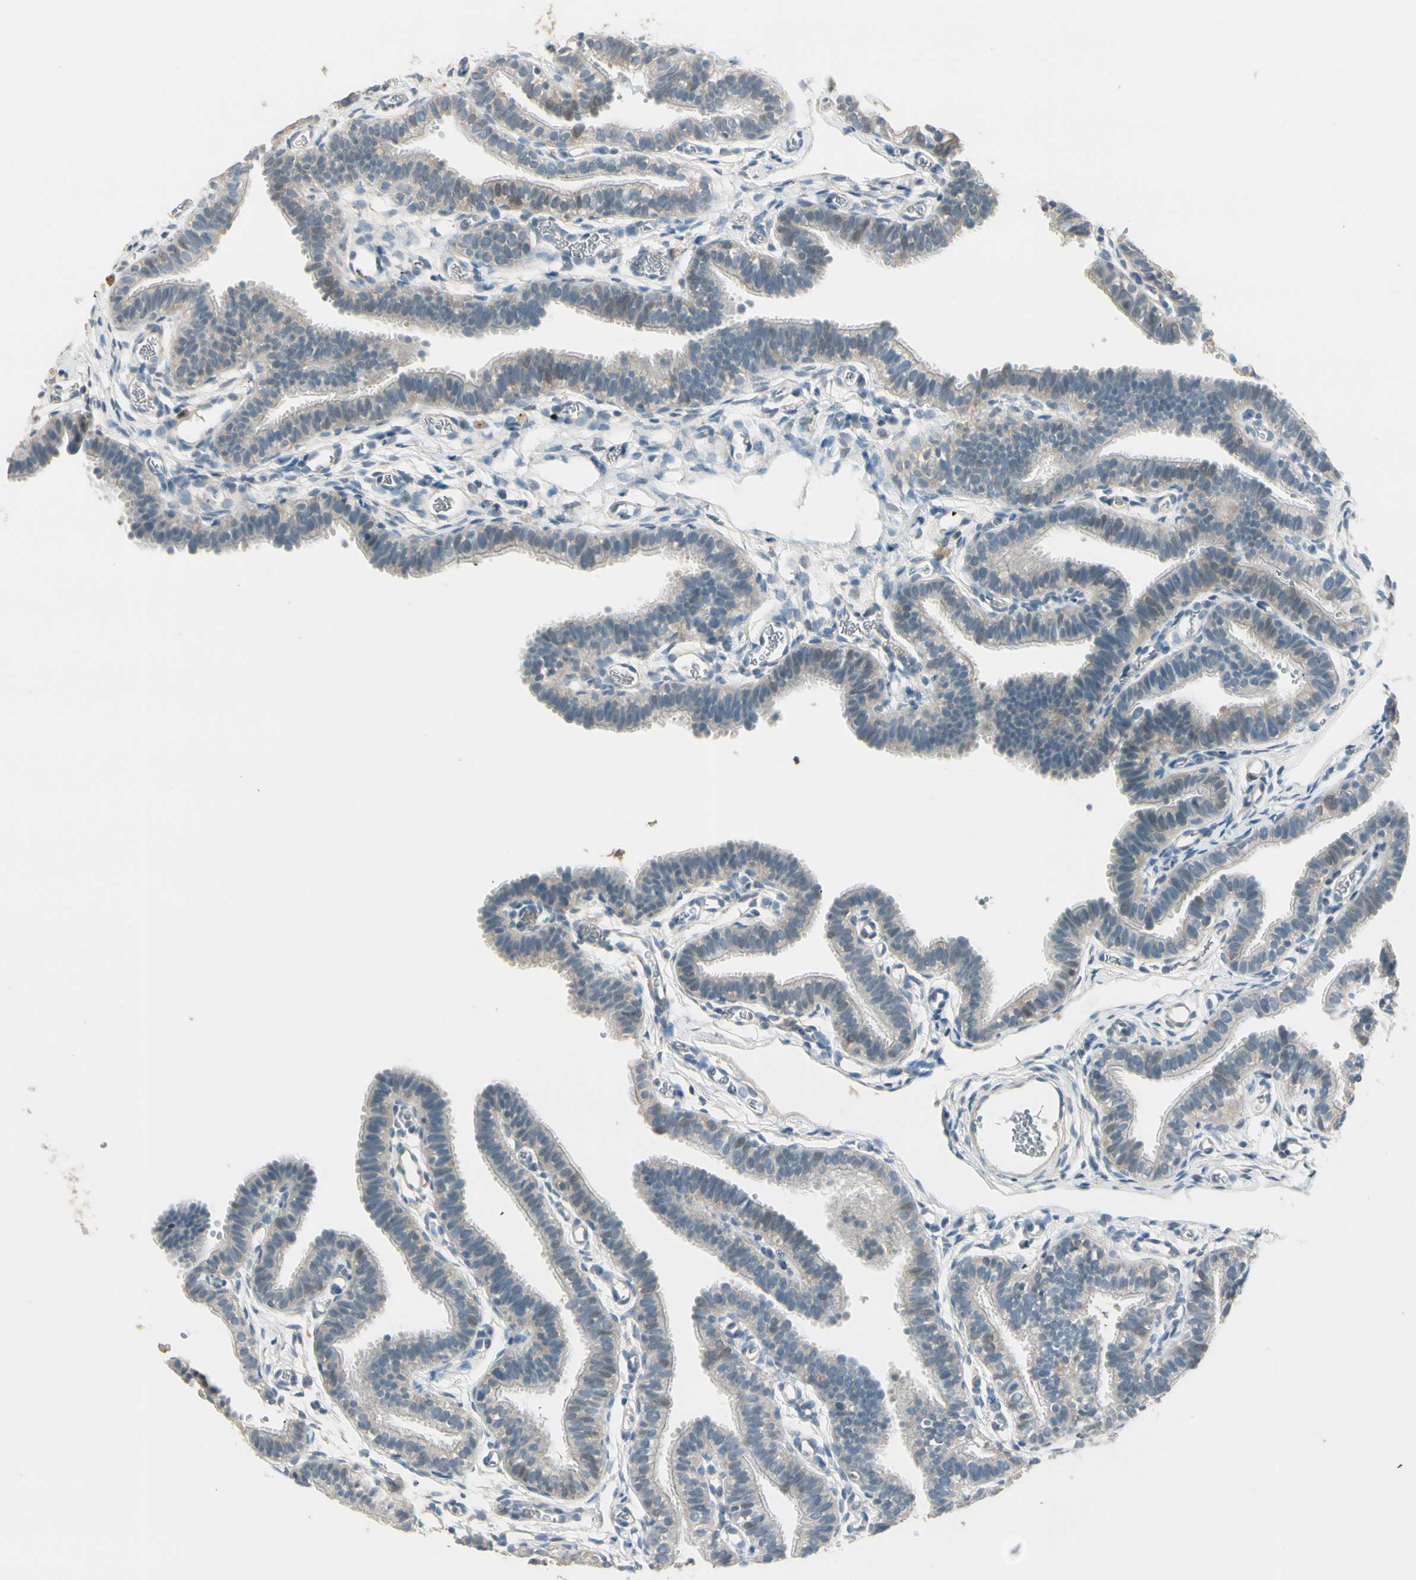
{"staining": {"intensity": "weak", "quantity": ">75%", "location": "cytoplasmic/membranous"}, "tissue": "fallopian tube", "cell_type": "Glandular cells", "image_type": "normal", "snomed": [{"axis": "morphology", "description": "Normal tissue, NOS"}, {"axis": "topography", "description": "Fallopian tube"}, {"axis": "topography", "description": "Placenta"}], "caption": "IHC of benign fallopian tube demonstrates low levels of weak cytoplasmic/membranous expression in approximately >75% of glandular cells. Nuclei are stained in blue.", "gene": "PLXNA1", "patient": {"sex": "female", "age": 34}}